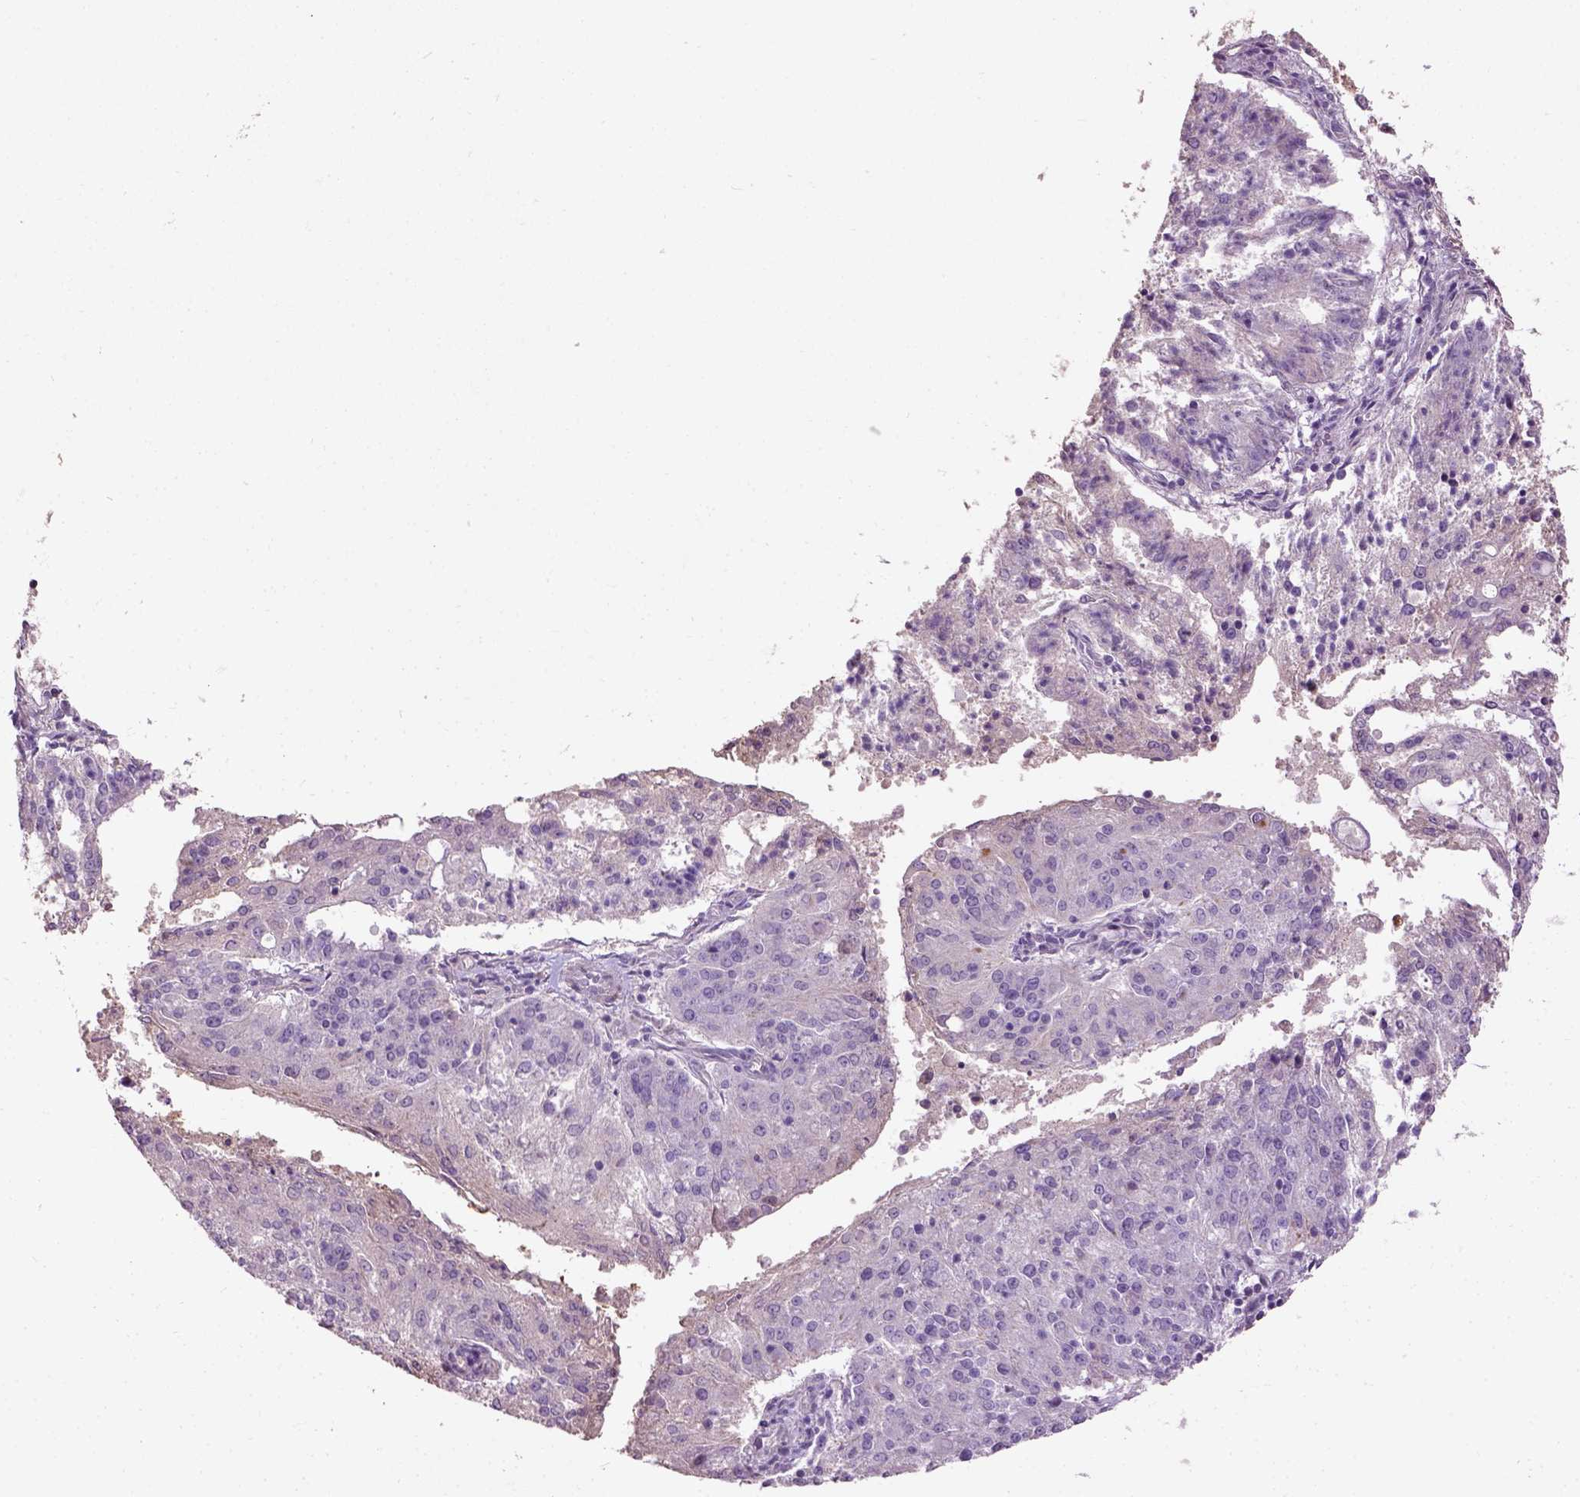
{"staining": {"intensity": "negative", "quantity": "none", "location": "none"}, "tissue": "endometrial cancer", "cell_type": "Tumor cells", "image_type": "cancer", "snomed": [{"axis": "morphology", "description": "Adenocarcinoma, NOS"}, {"axis": "topography", "description": "Endometrium"}], "caption": "High power microscopy histopathology image of an IHC histopathology image of adenocarcinoma (endometrial), revealing no significant positivity in tumor cells.", "gene": "PKP3", "patient": {"sex": "female", "age": 82}}